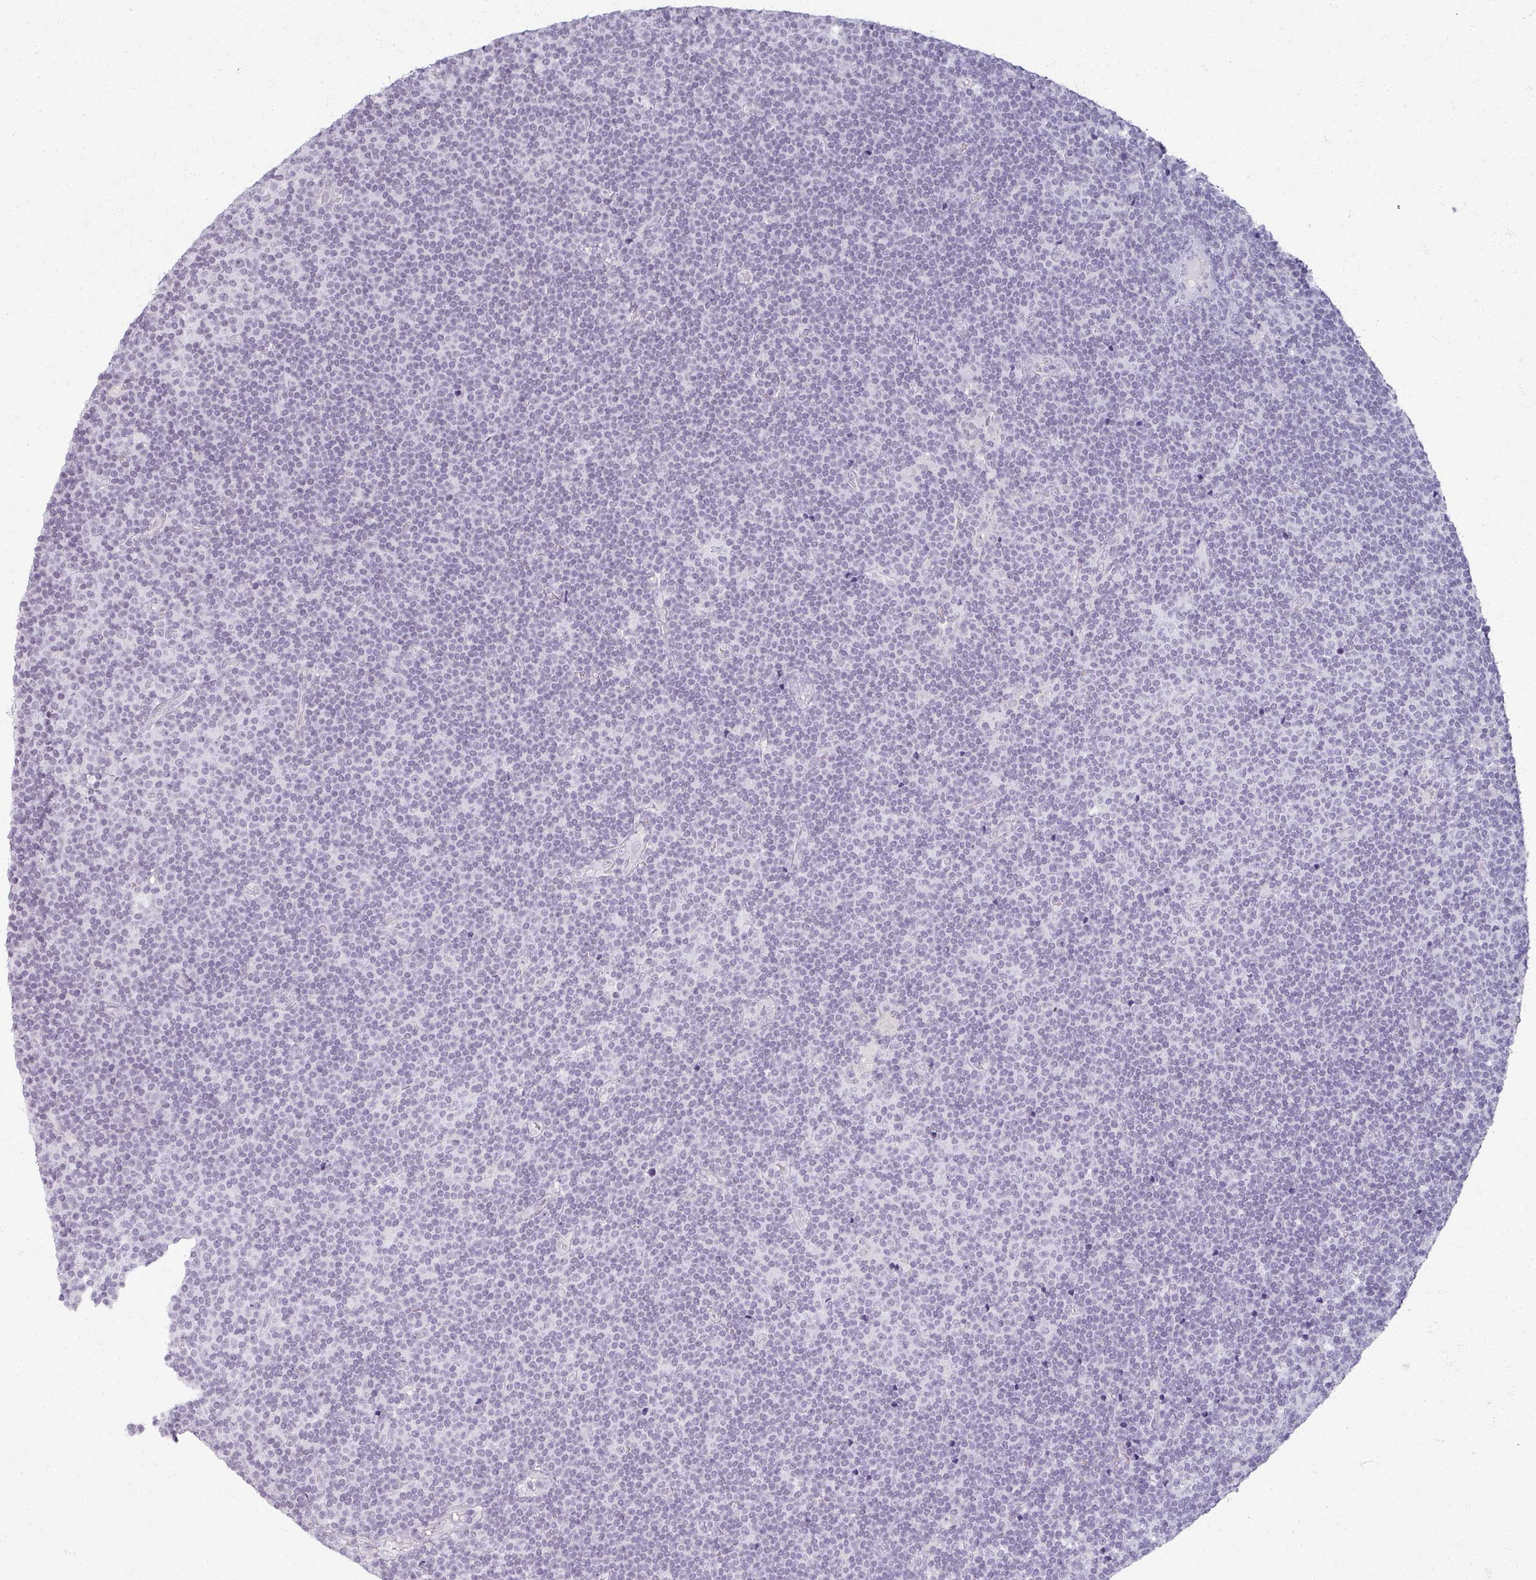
{"staining": {"intensity": "negative", "quantity": "none", "location": "none"}, "tissue": "lymphoma", "cell_type": "Tumor cells", "image_type": "cancer", "snomed": [{"axis": "morphology", "description": "Malignant lymphoma, non-Hodgkin's type, Low grade"}, {"axis": "topography", "description": "Lymph node"}], "caption": "IHC of malignant lymphoma, non-Hodgkin's type (low-grade) demonstrates no staining in tumor cells.", "gene": "RFPL2", "patient": {"sex": "male", "age": 48}}